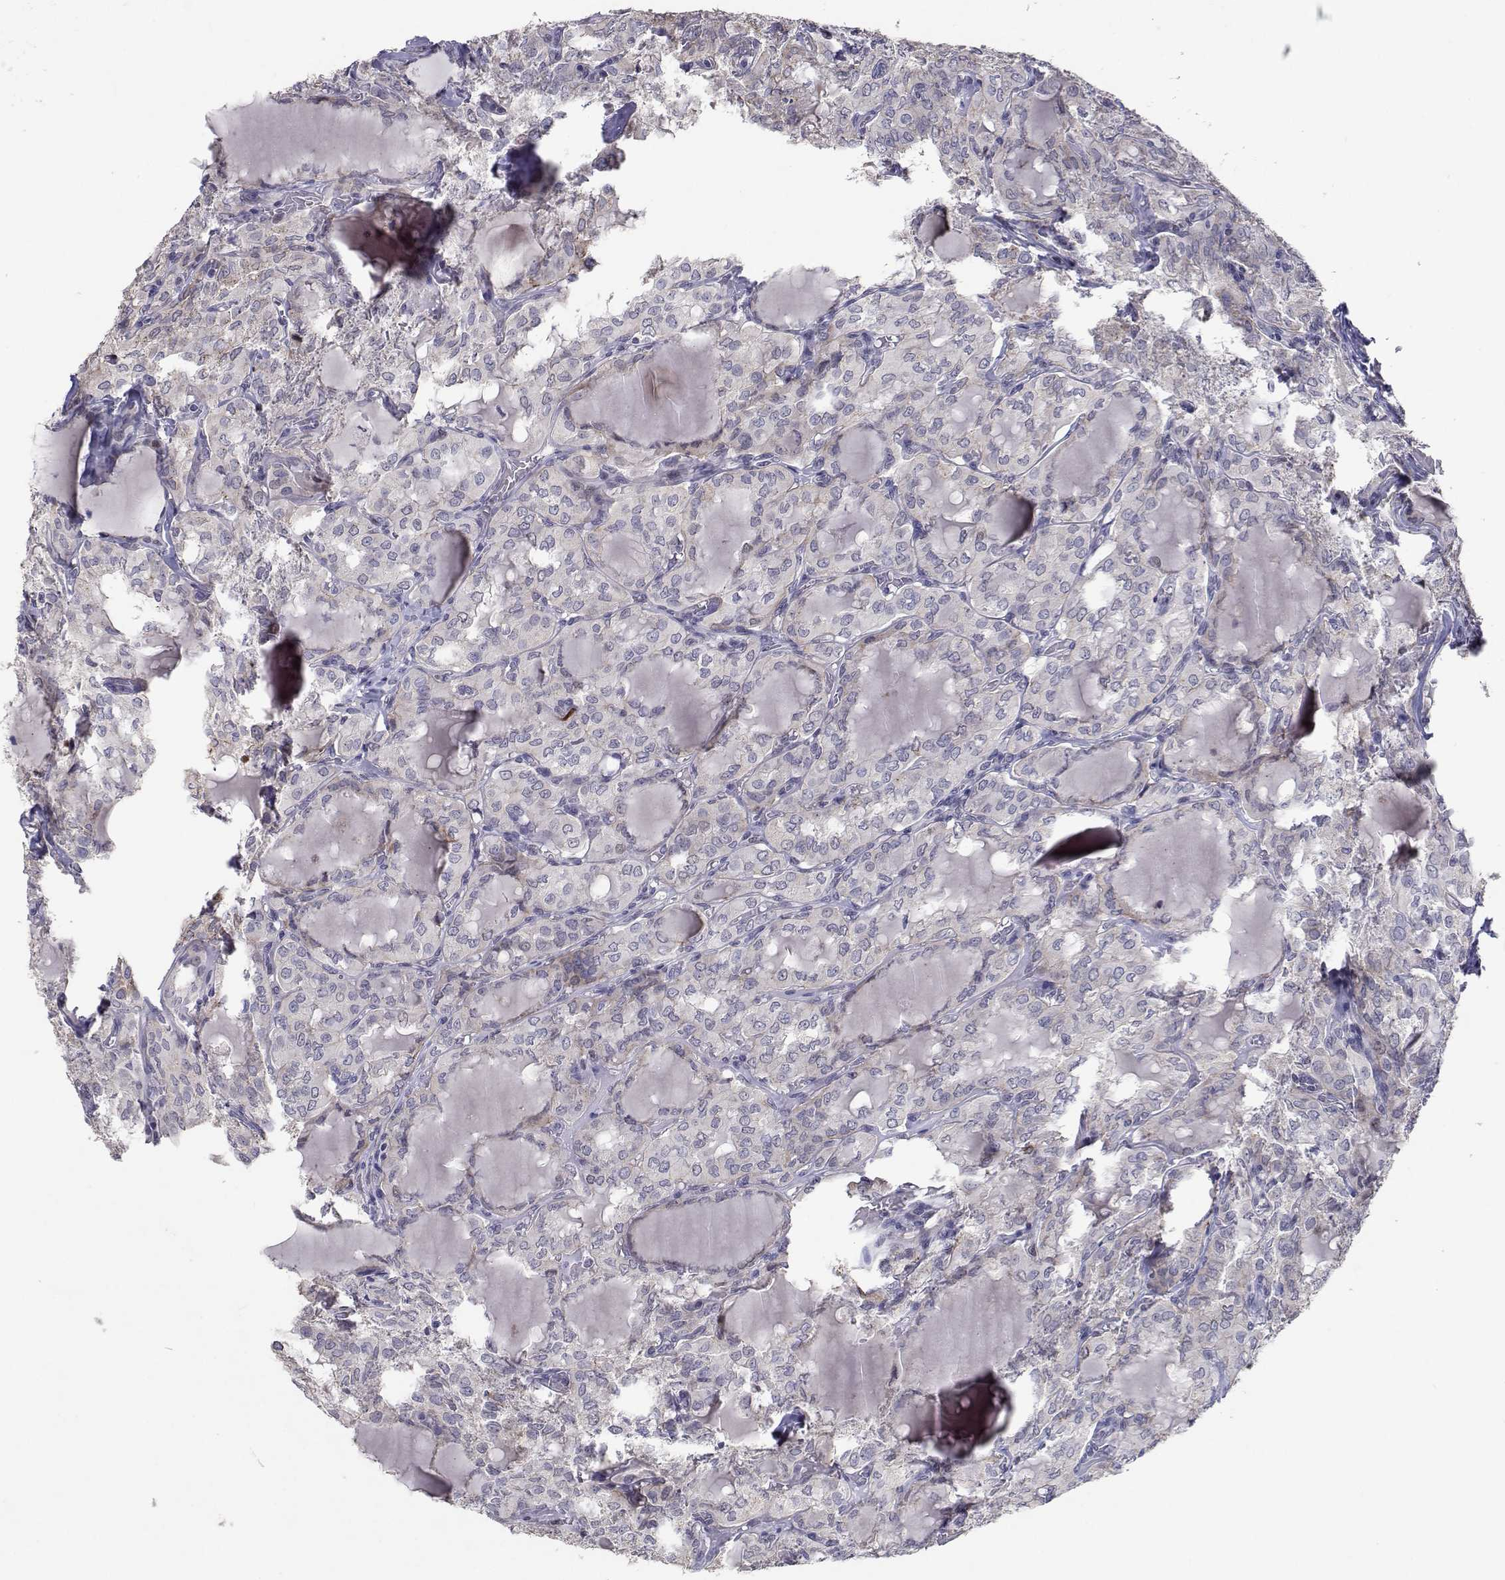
{"staining": {"intensity": "negative", "quantity": "none", "location": "none"}, "tissue": "thyroid cancer", "cell_type": "Tumor cells", "image_type": "cancer", "snomed": [{"axis": "morphology", "description": "Papillary adenocarcinoma, NOS"}, {"axis": "topography", "description": "Thyroid gland"}], "caption": "This is an IHC photomicrograph of thyroid cancer. There is no expression in tumor cells.", "gene": "RBPJL", "patient": {"sex": "male", "age": 20}}